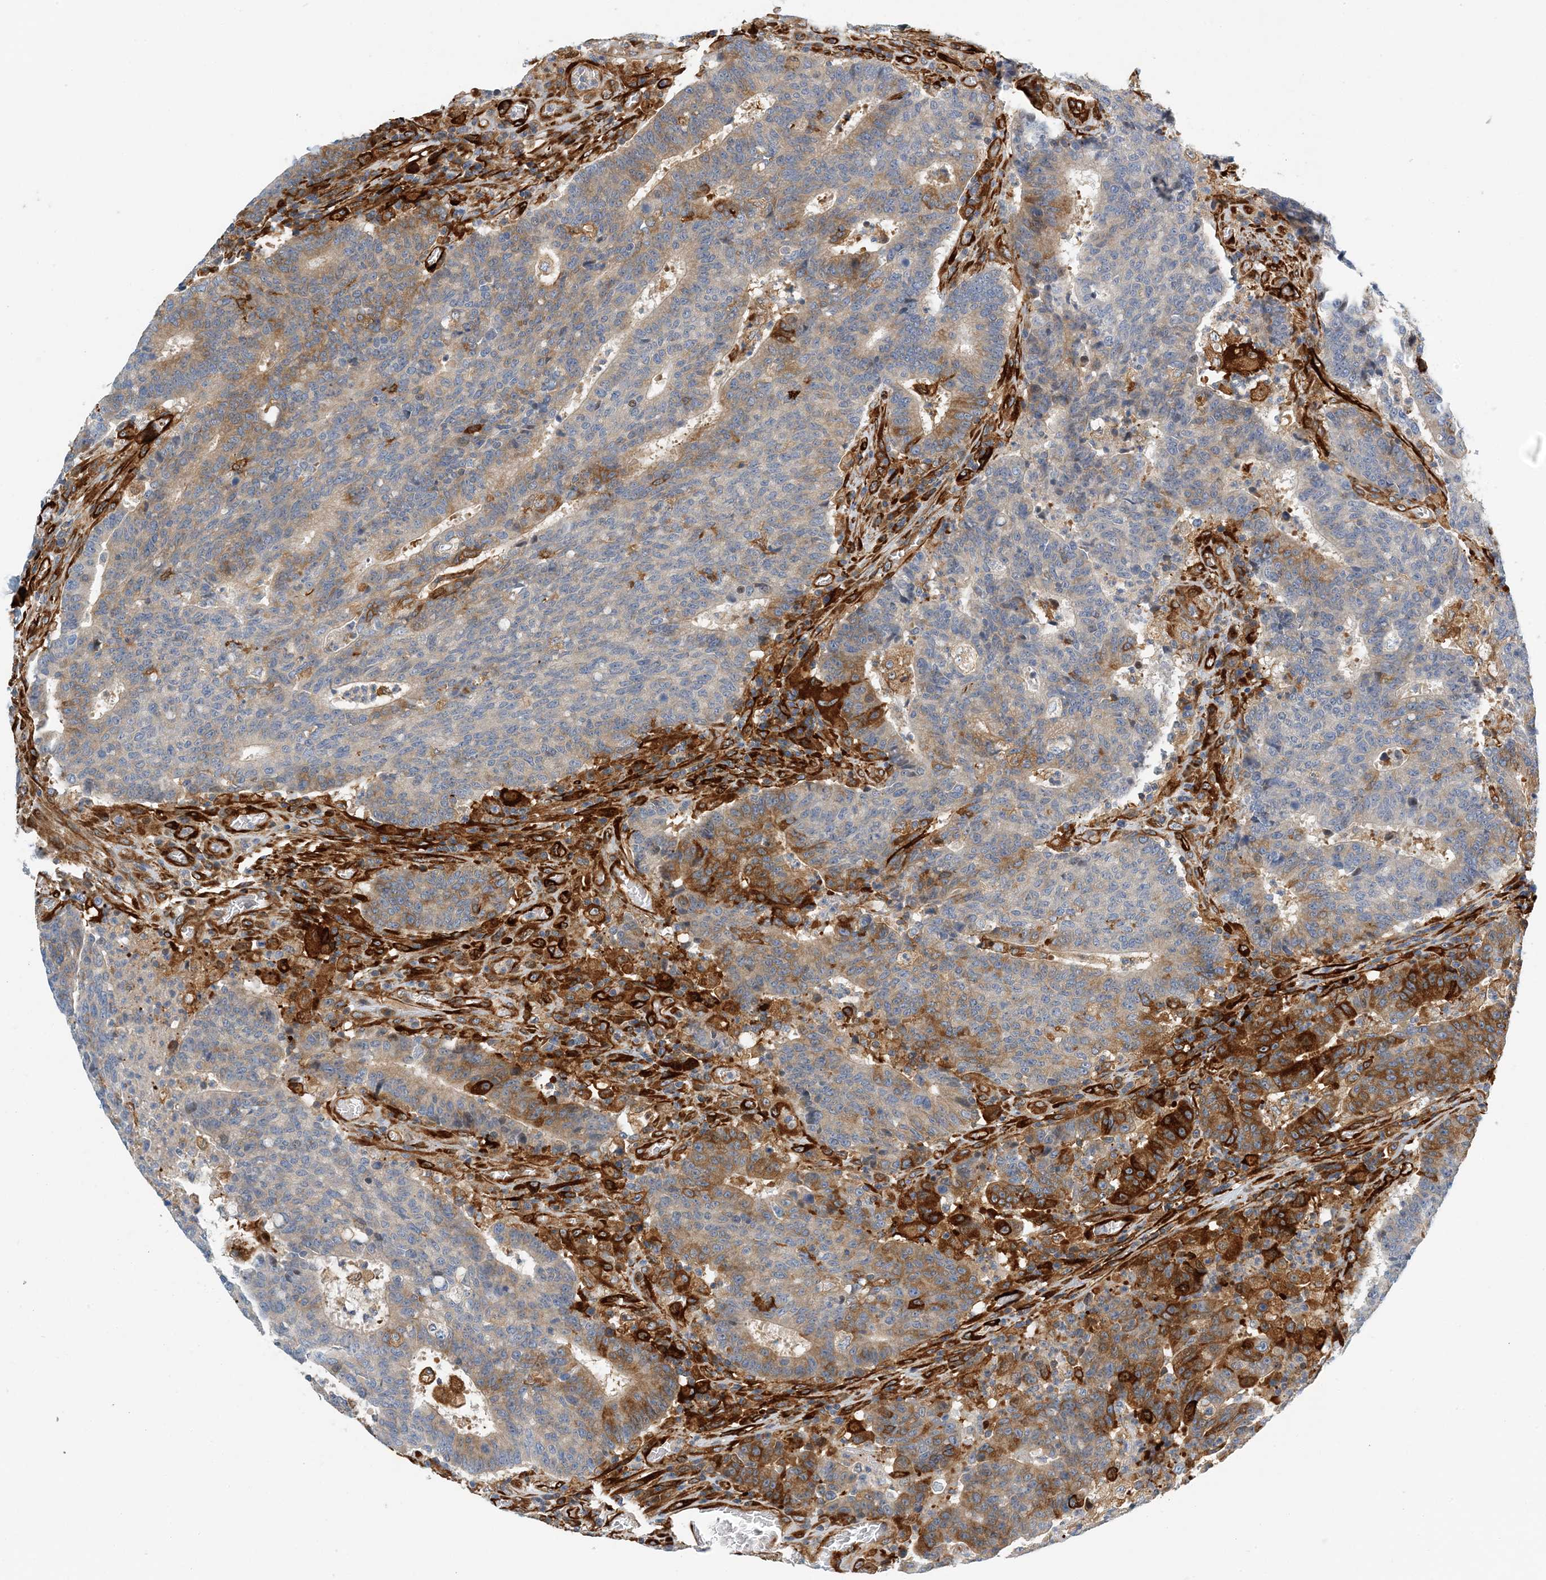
{"staining": {"intensity": "moderate", "quantity": "<25%", "location": "cytoplasmic/membranous"}, "tissue": "colorectal cancer", "cell_type": "Tumor cells", "image_type": "cancer", "snomed": [{"axis": "morphology", "description": "Adenocarcinoma, NOS"}, {"axis": "topography", "description": "Colon"}], "caption": "This image reveals colorectal cancer stained with immunohistochemistry (IHC) to label a protein in brown. The cytoplasmic/membranous of tumor cells show moderate positivity for the protein. Nuclei are counter-stained blue.", "gene": "PCDHA2", "patient": {"sex": "female", "age": 75}}